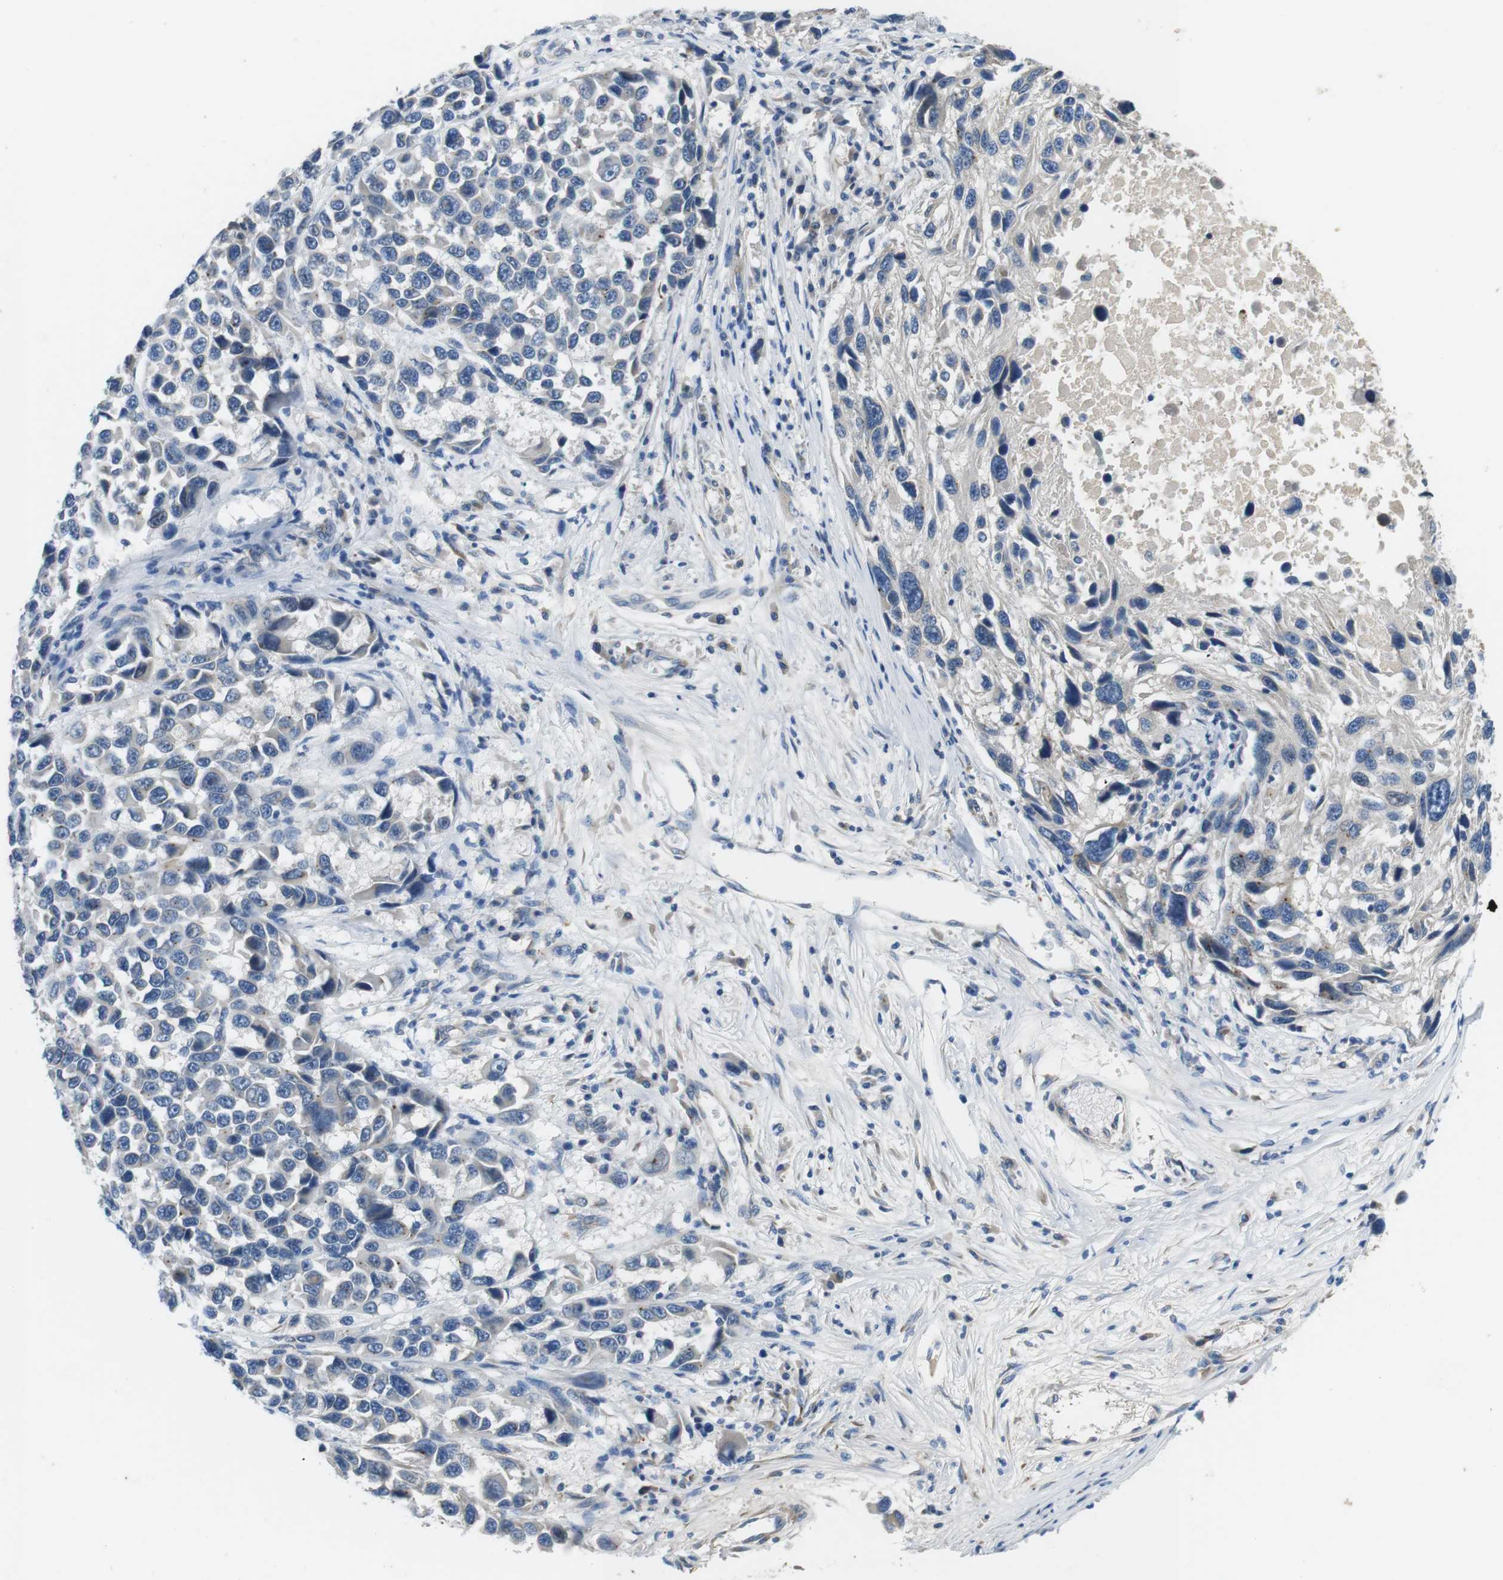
{"staining": {"intensity": "negative", "quantity": "none", "location": "none"}, "tissue": "melanoma", "cell_type": "Tumor cells", "image_type": "cancer", "snomed": [{"axis": "morphology", "description": "Malignant melanoma, NOS"}, {"axis": "topography", "description": "Skin"}], "caption": "There is no significant expression in tumor cells of melanoma.", "gene": "UNC5CL", "patient": {"sex": "male", "age": 53}}